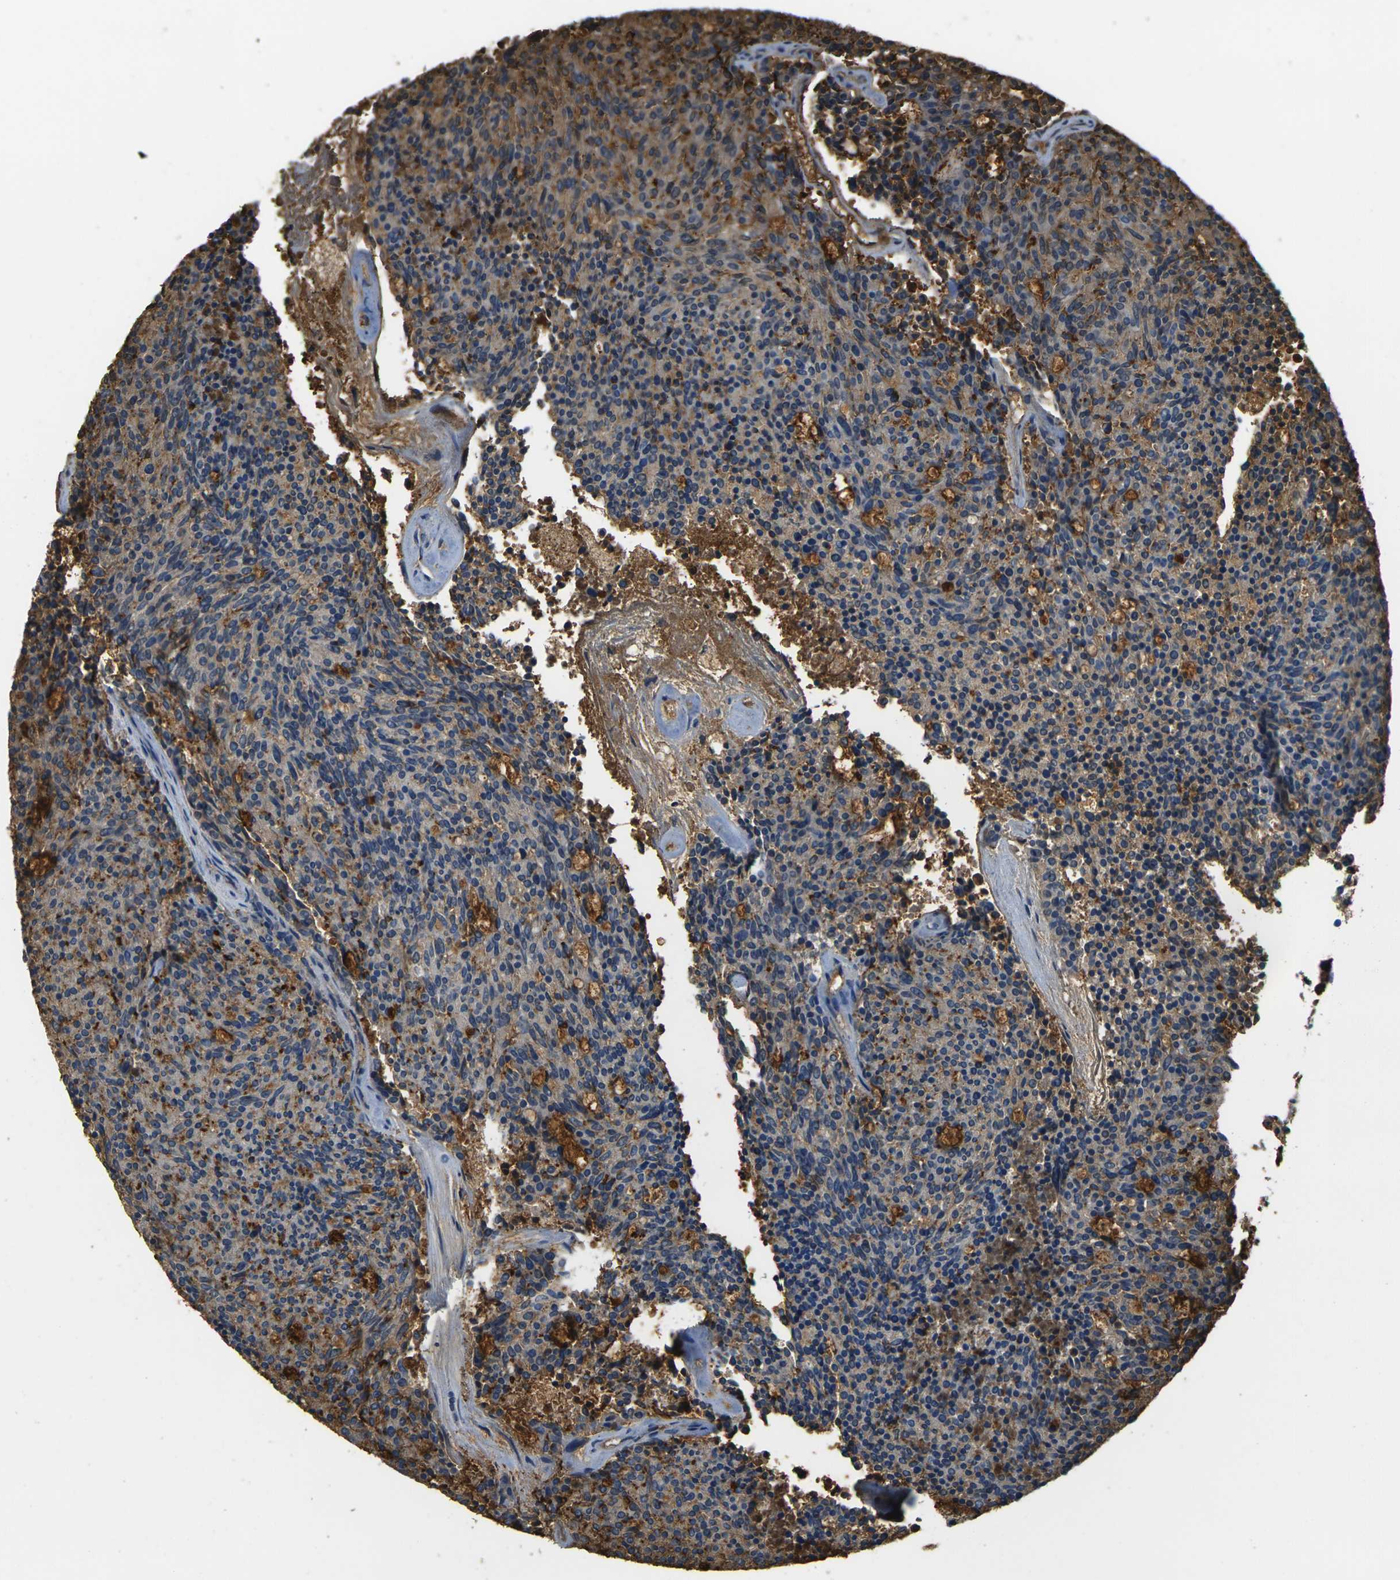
{"staining": {"intensity": "moderate", "quantity": ">75%", "location": "cytoplasmic/membranous"}, "tissue": "carcinoid", "cell_type": "Tumor cells", "image_type": "cancer", "snomed": [{"axis": "morphology", "description": "Carcinoid, malignant, NOS"}, {"axis": "topography", "description": "Pancreas"}], "caption": "A photomicrograph of carcinoid stained for a protein reveals moderate cytoplasmic/membranous brown staining in tumor cells.", "gene": "PLCD1", "patient": {"sex": "female", "age": 54}}